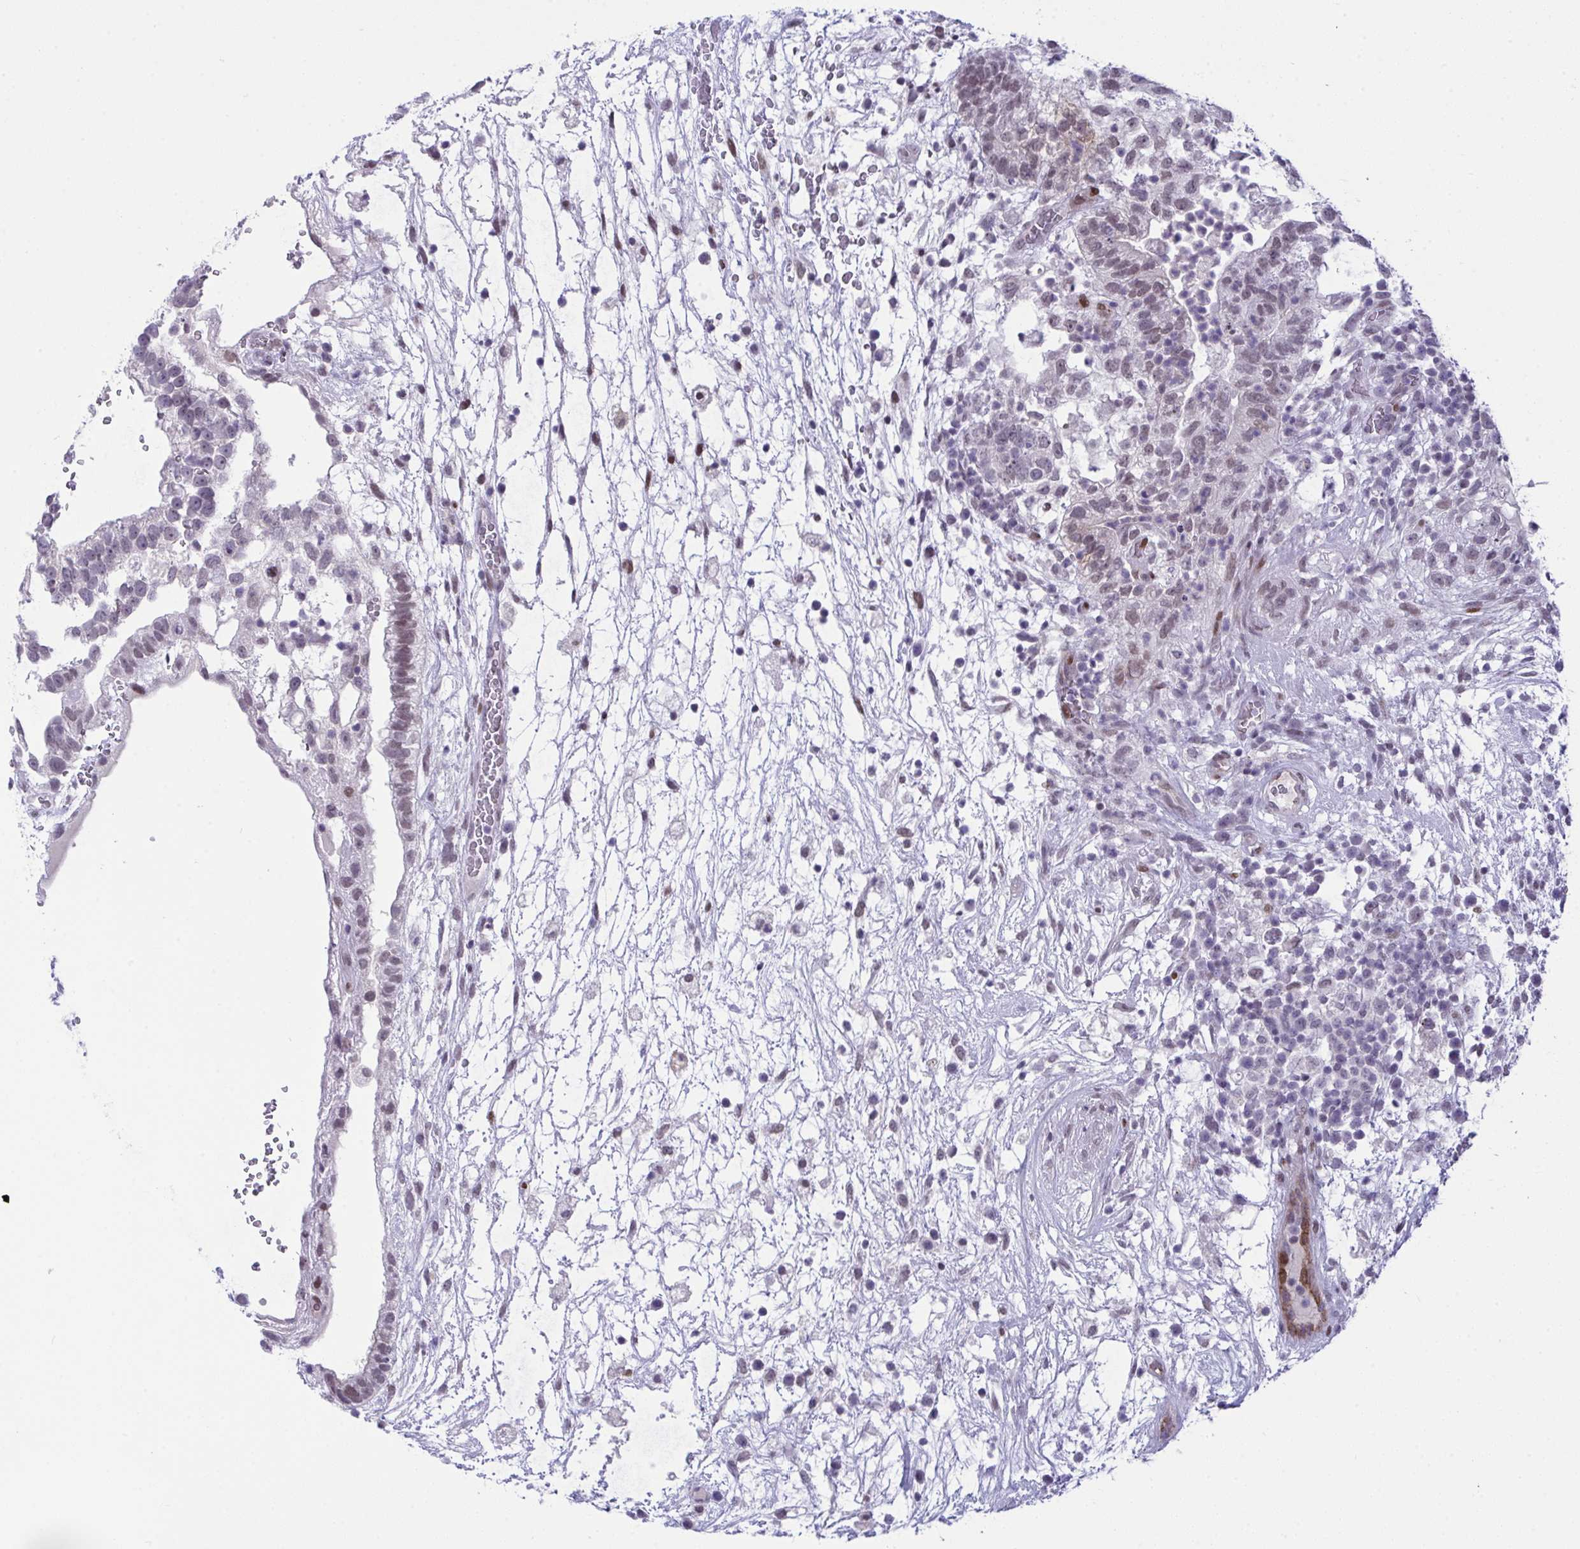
{"staining": {"intensity": "weak", "quantity": "<25%", "location": "nuclear"}, "tissue": "testis cancer", "cell_type": "Tumor cells", "image_type": "cancer", "snomed": [{"axis": "morphology", "description": "Normal tissue, NOS"}, {"axis": "morphology", "description": "Carcinoma, Embryonal, NOS"}, {"axis": "topography", "description": "Testis"}], "caption": "Tumor cells show no significant staining in testis cancer (embryonal carcinoma). Brightfield microscopy of immunohistochemistry (IHC) stained with DAB (3,3'-diaminobenzidine) (brown) and hematoxylin (blue), captured at high magnification.", "gene": "ZFHX3", "patient": {"sex": "male", "age": 32}}